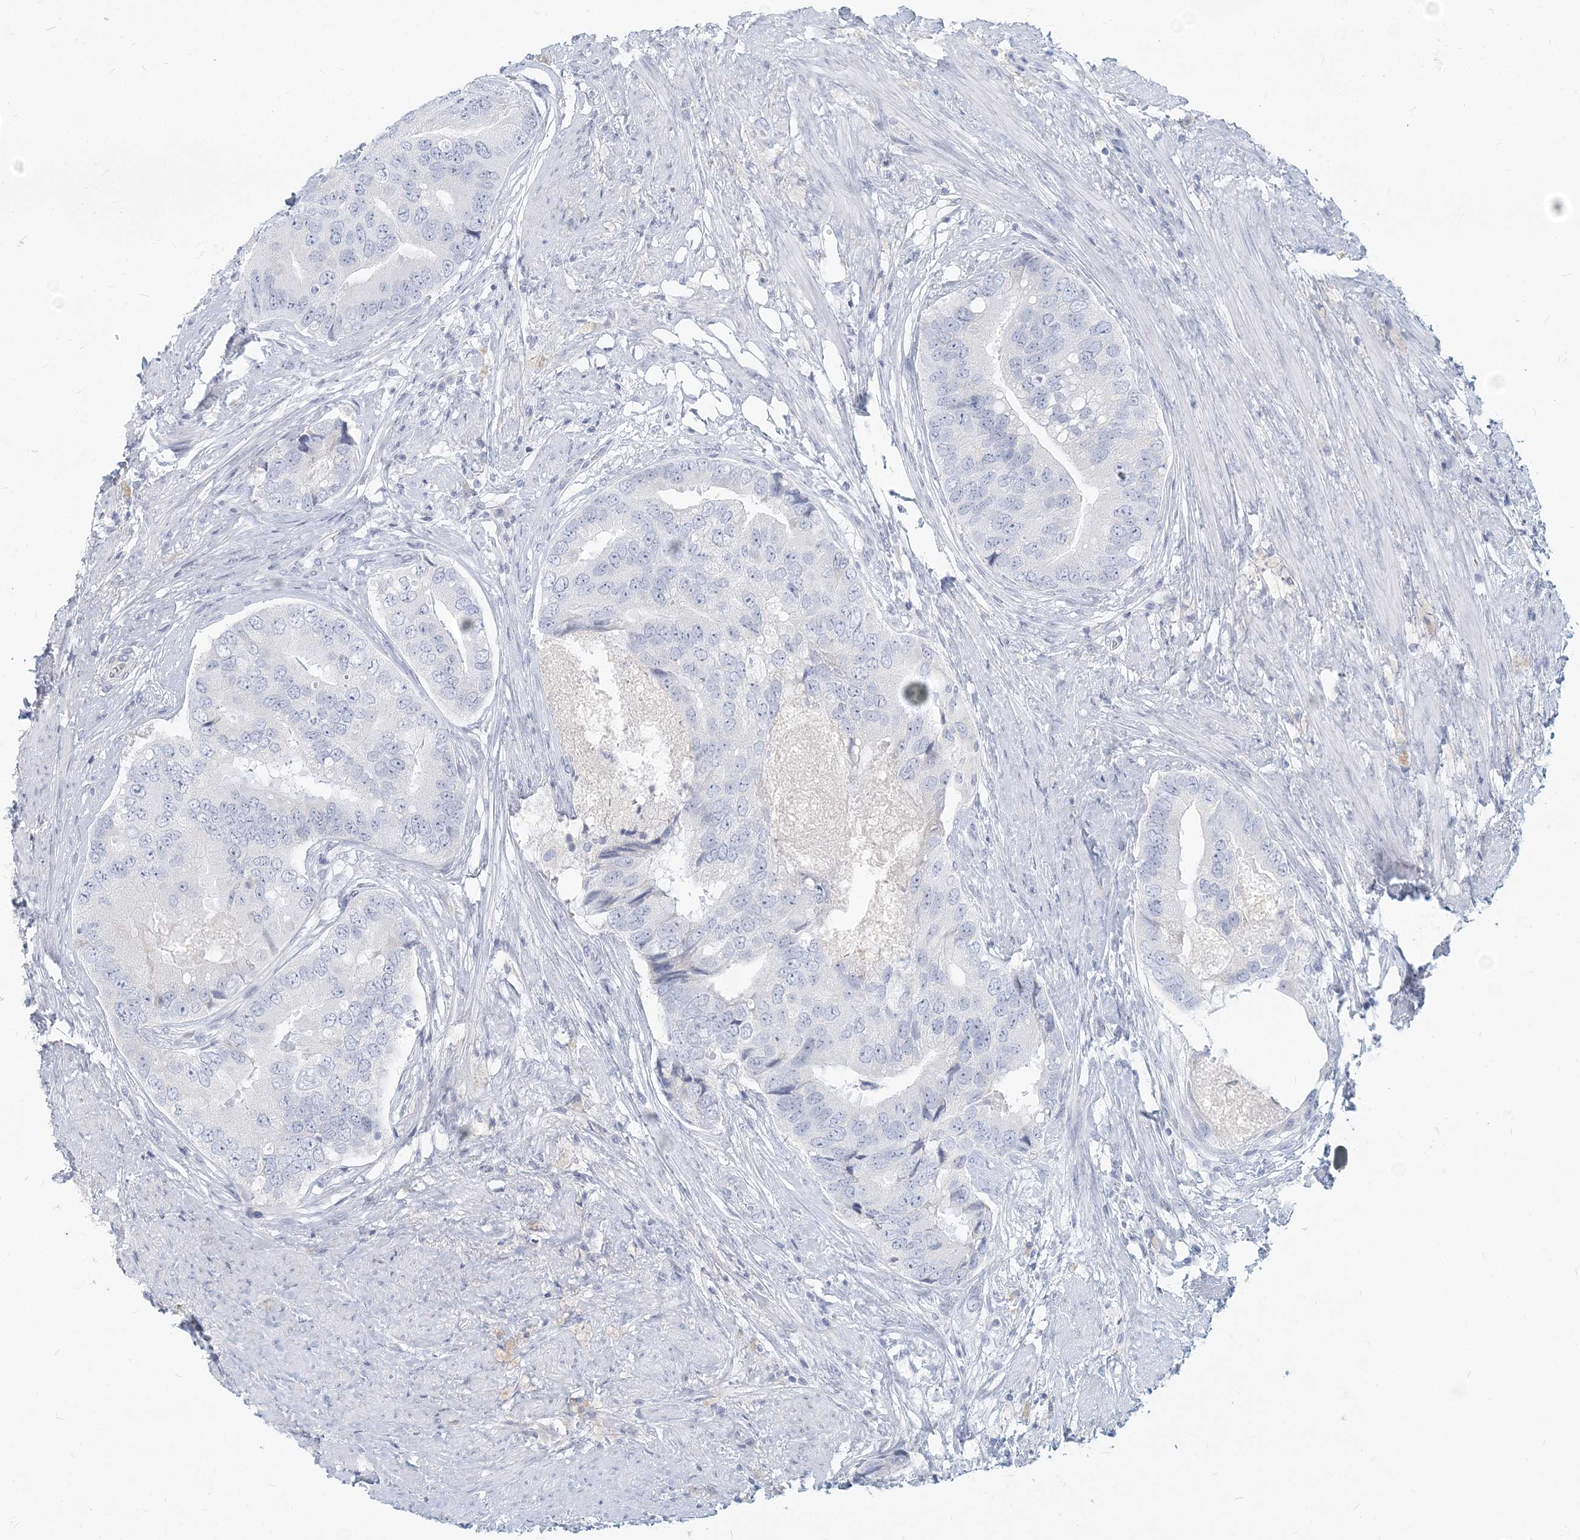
{"staining": {"intensity": "negative", "quantity": "none", "location": "none"}, "tissue": "prostate cancer", "cell_type": "Tumor cells", "image_type": "cancer", "snomed": [{"axis": "morphology", "description": "Adenocarcinoma, High grade"}, {"axis": "topography", "description": "Prostate"}], "caption": "IHC histopathology image of human prostate cancer stained for a protein (brown), which exhibits no expression in tumor cells.", "gene": "CSN1S1", "patient": {"sex": "male", "age": 70}}